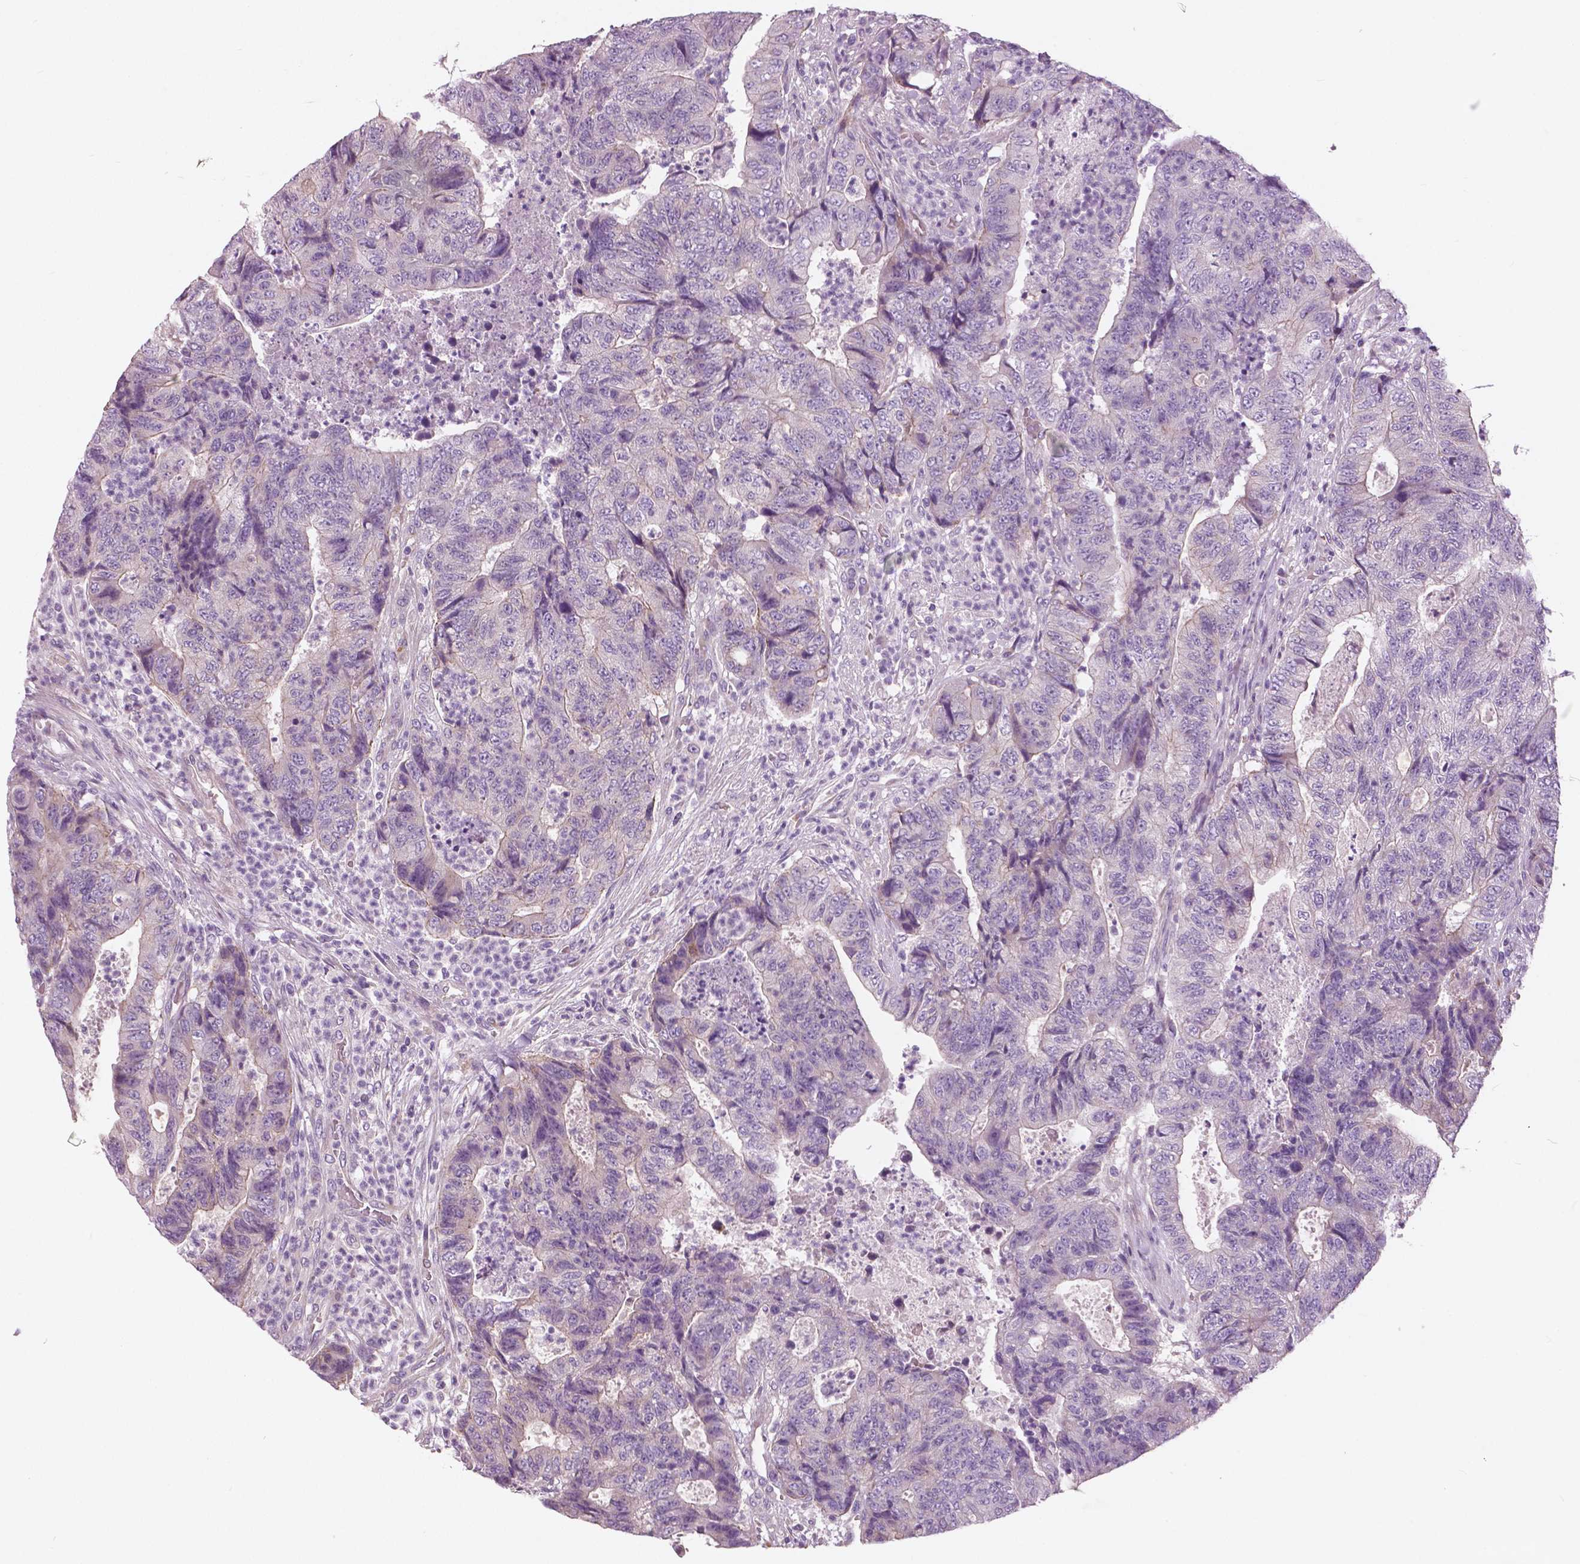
{"staining": {"intensity": "negative", "quantity": "none", "location": "none"}, "tissue": "colorectal cancer", "cell_type": "Tumor cells", "image_type": "cancer", "snomed": [{"axis": "morphology", "description": "Adenocarcinoma, NOS"}, {"axis": "topography", "description": "Colon"}], "caption": "DAB immunohistochemical staining of adenocarcinoma (colorectal) shows no significant staining in tumor cells.", "gene": "SERPINI1", "patient": {"sex": "female", "age": 48}}